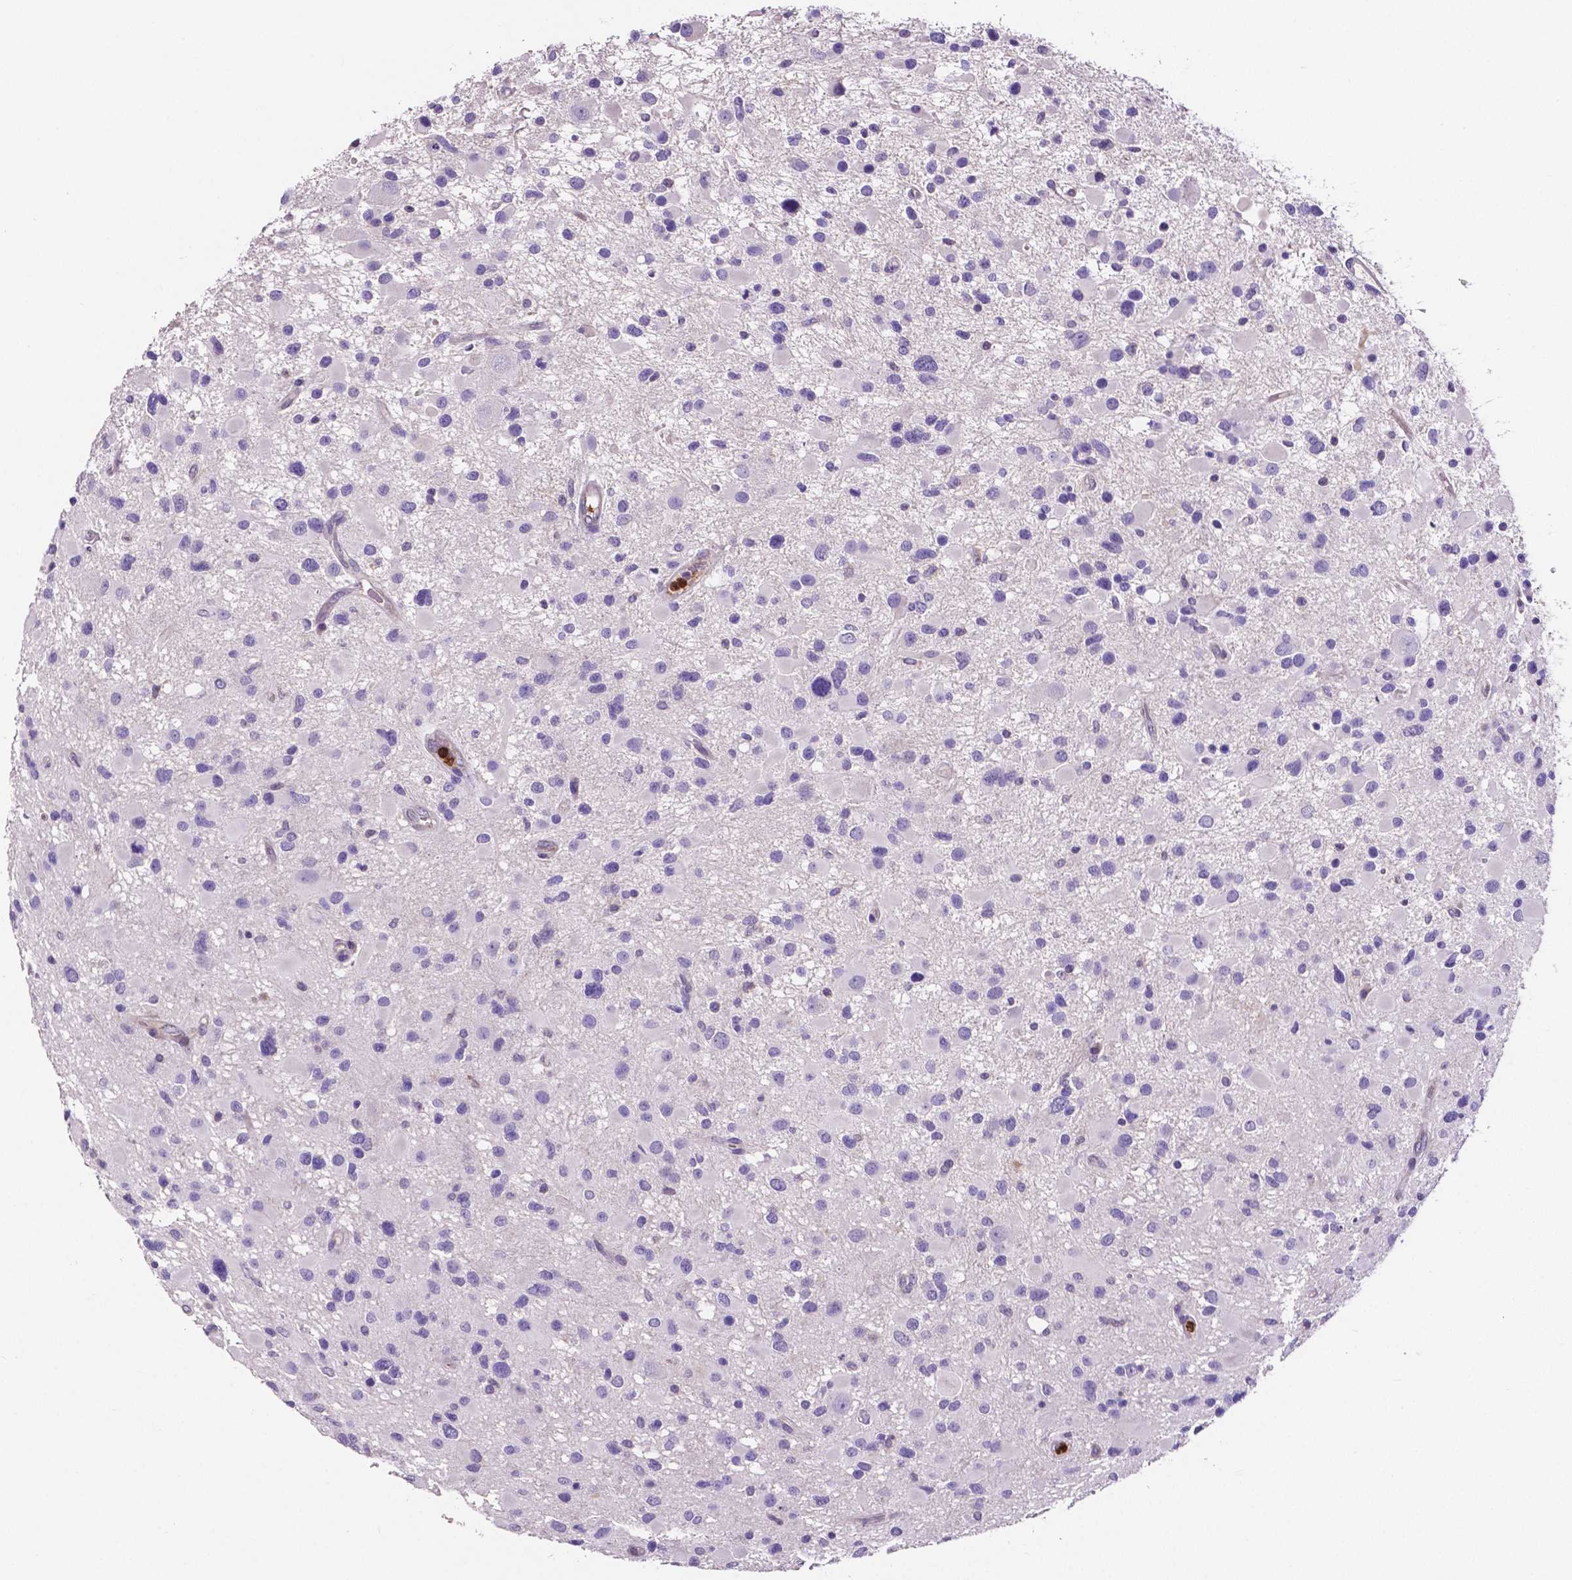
{"staining": {"intensity": "negative", "quantity": "none", "location": "none"}, "tissue": "glioma", "cell_type": "Tumor cells", "image_type": "cancer", "snomed": [{"axis": "morphology", "description": "Glioma, malignant, Low grade"}, {"axis": "topography", "description": "Brain"}], "caption": "Tumor cells are negative for protein expression in human glioma. The staining was performed using DAB to visualize the protein expression in brown, while the nuclei were stained in blue with hematoxylin (Magnification: 20x).", "gene": "MMP9", "patient": {"sex": "female", "age": 32}}